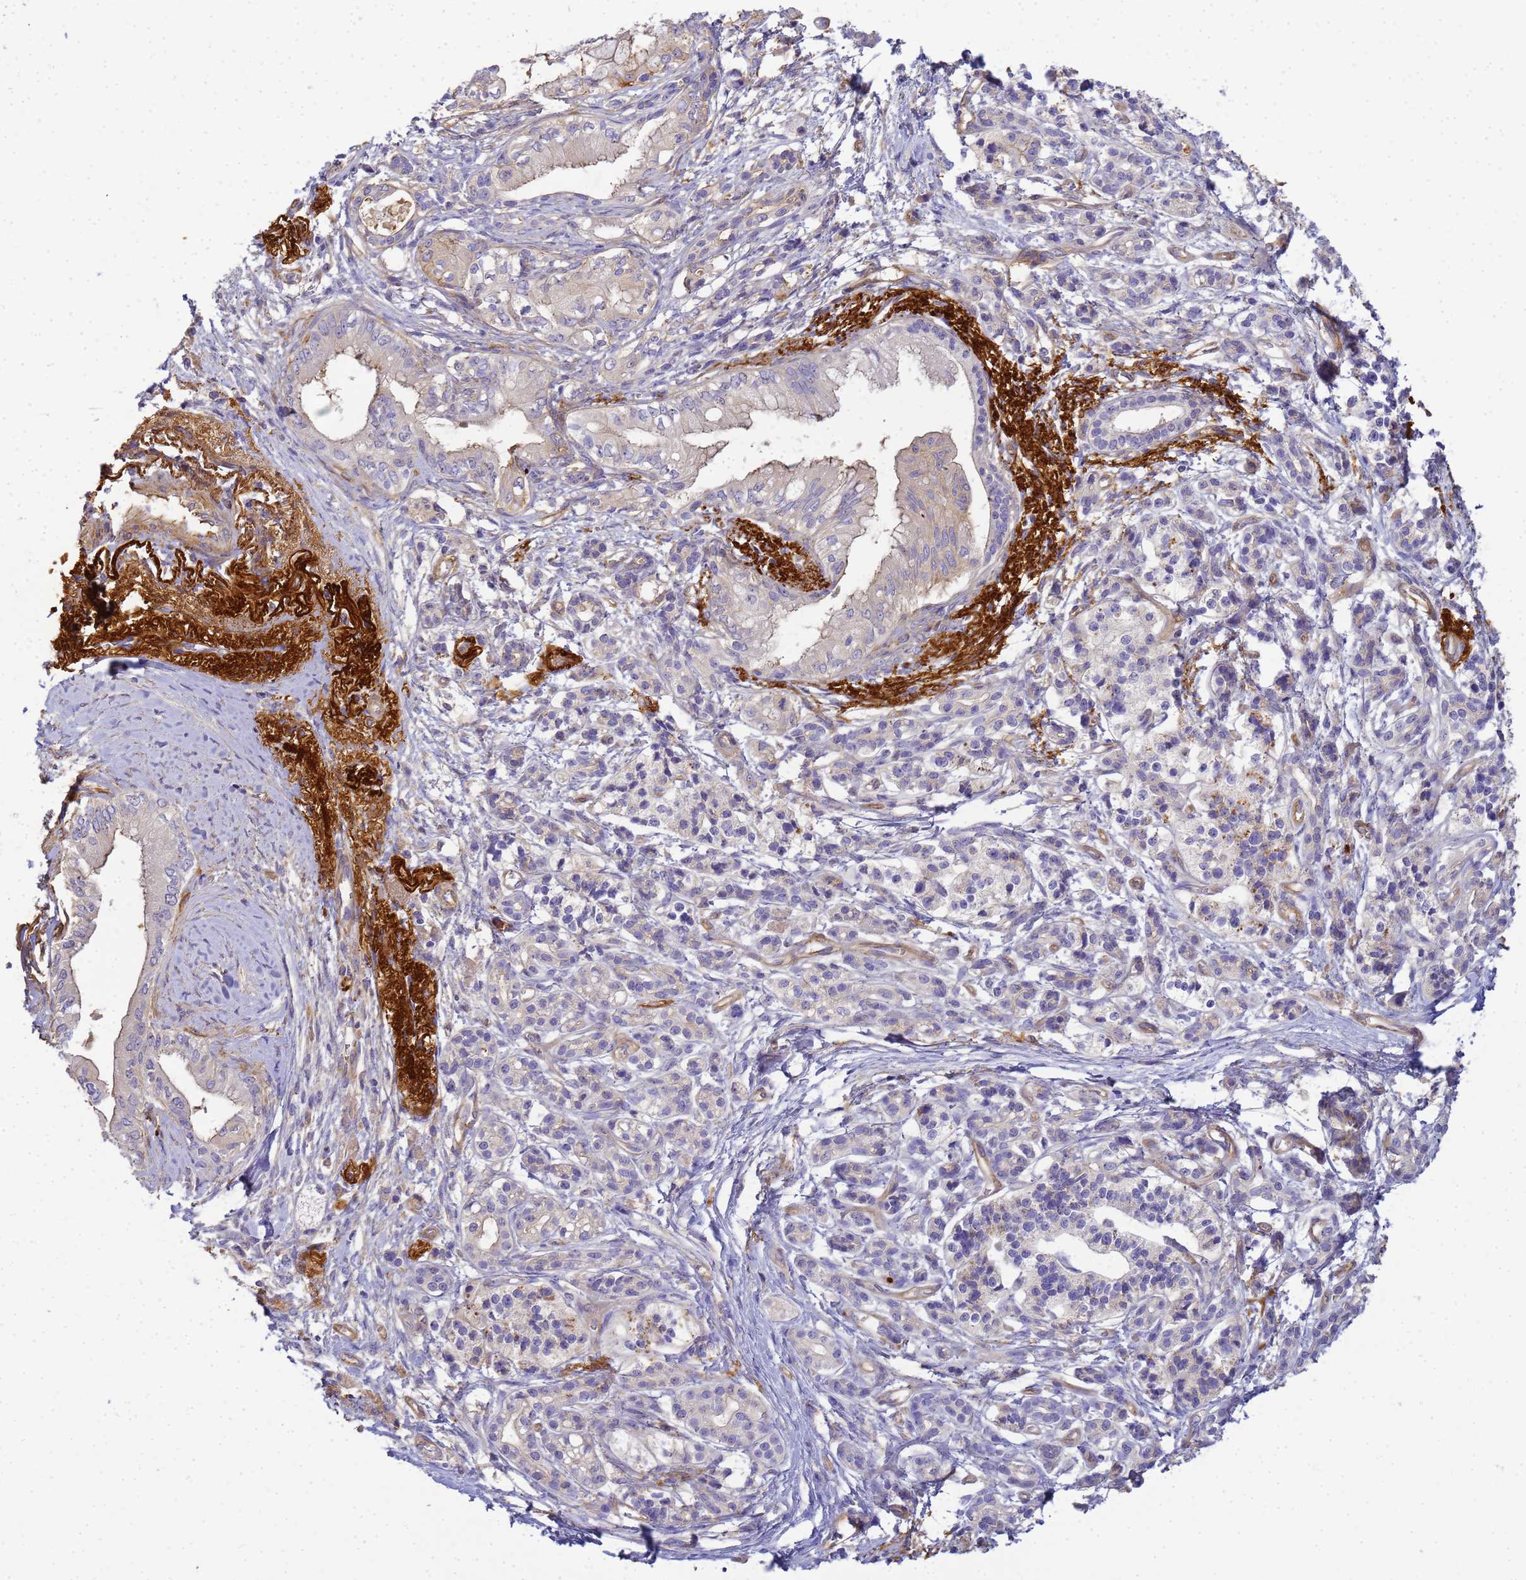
{"staining": {"intensity": "negative", "quantity": "none", "location": "none"}, "tissue": "pancreatic cancer", "cell_type": "Tumor cells", "image_type": "cancer", "snomed": [{"axis": "morphology", "description": "Adenocarcinoma, NOS"}, {"axis": "topography", "description": "Pancreas"}], "caption": "Immunohistochemistry of human pancreatic adenocarcinoma demonstrates no expression in tumor cells.", "gene": "MYL12A", "patient": {"sex": "male", "age": 71}}